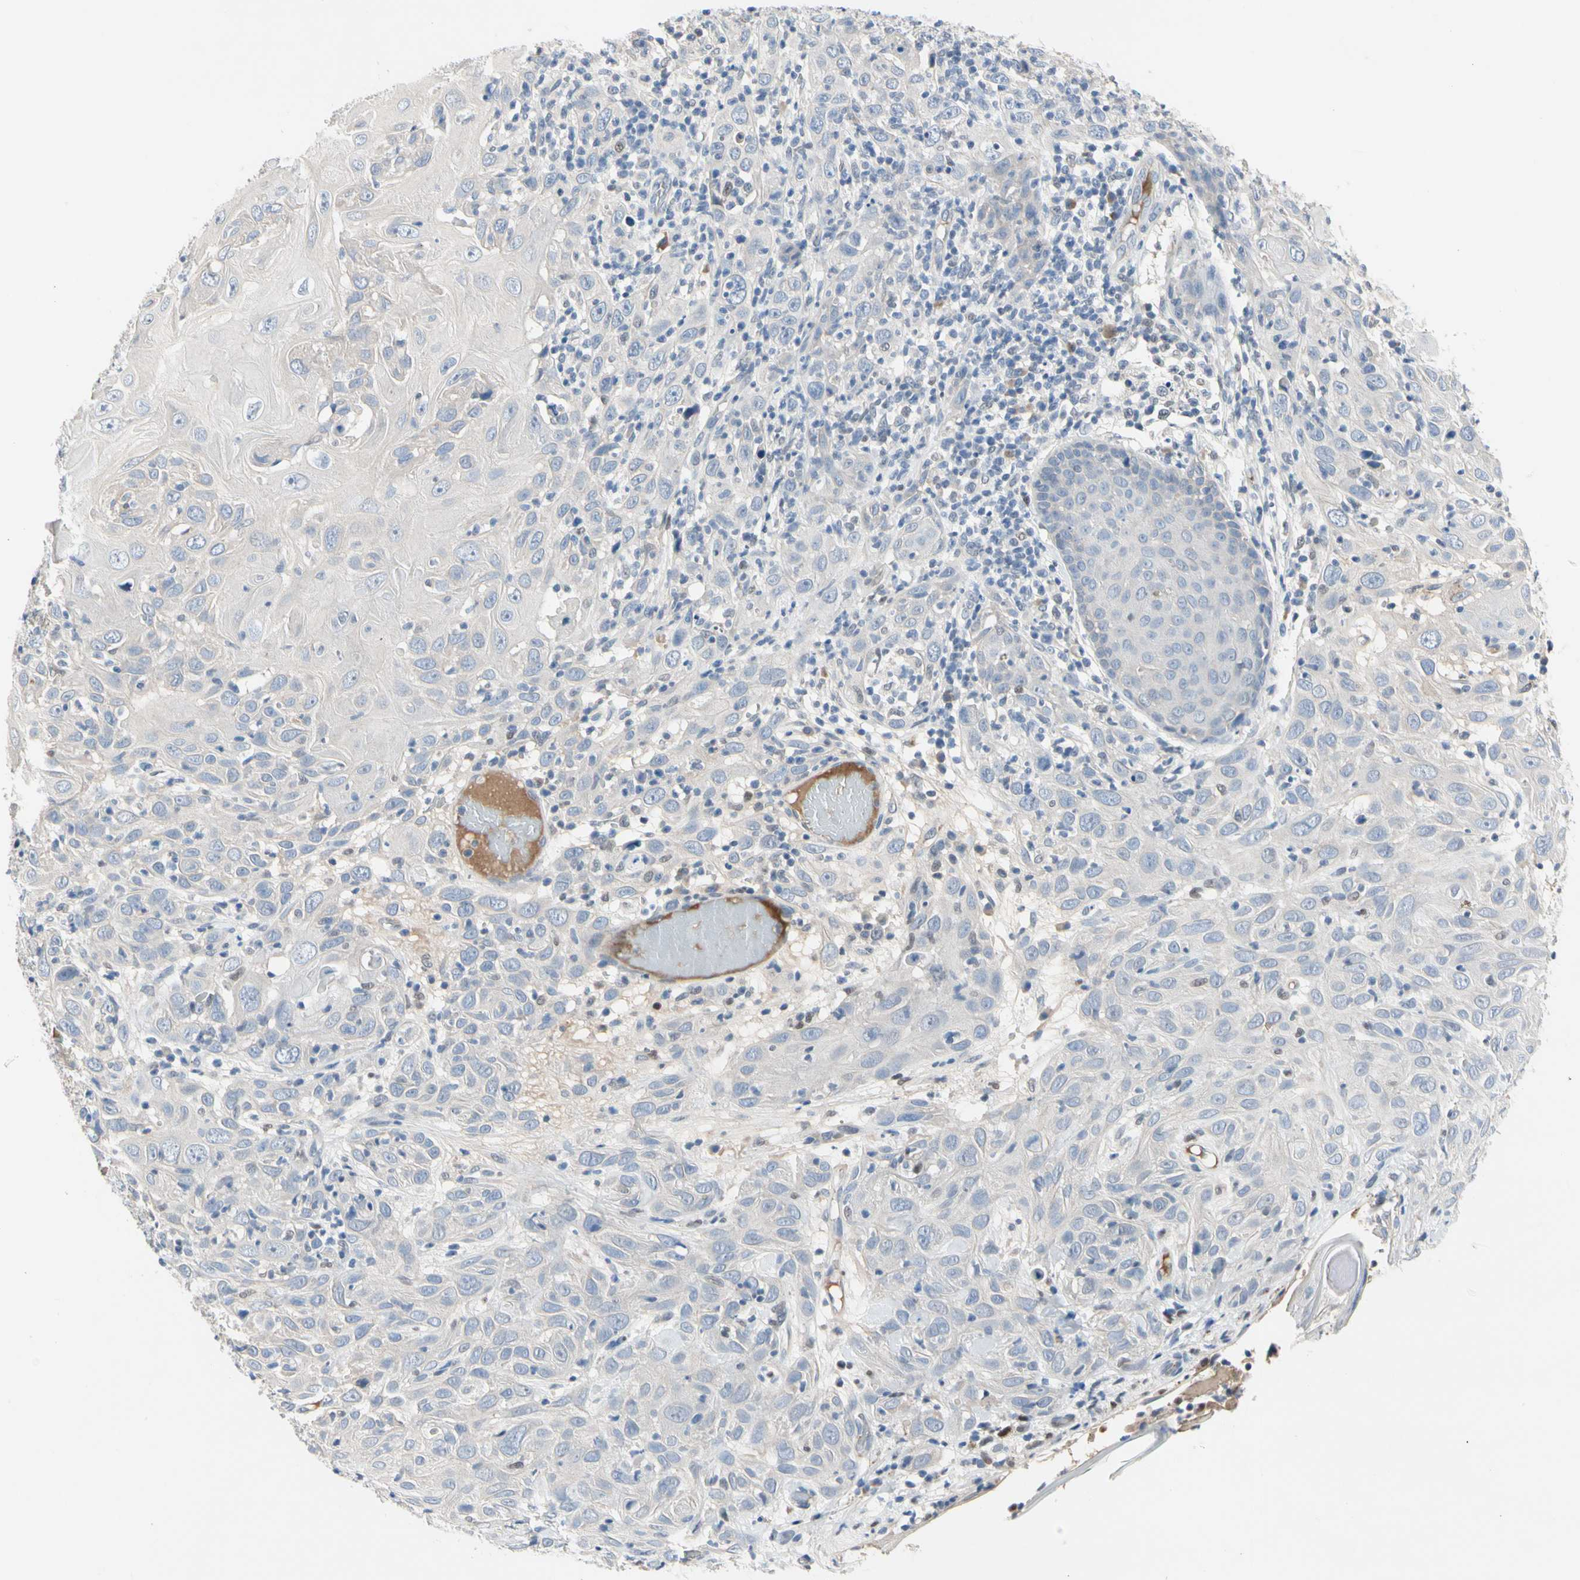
{"staining": {"intensity": "negative", "quantity": "none", "location": "none"}, "tissue": "skin cancer", "cell_type": "Tumor cells", "image_type": "cancer", "snomed": [{"axis": "morphology", "description": "Squamous cell carcinoma, NOS"}, {"axis": "topography", "description": "Skin"}], "caption": "Immunohistochemistry (IHC) micrograph of skin cancer (squamous cell carcinoma) stained for a protein (brown), which demonstrates no expression in tumor cells.", "gene": "ECRG4", "patient": {"sex": "female", "age": 88}}